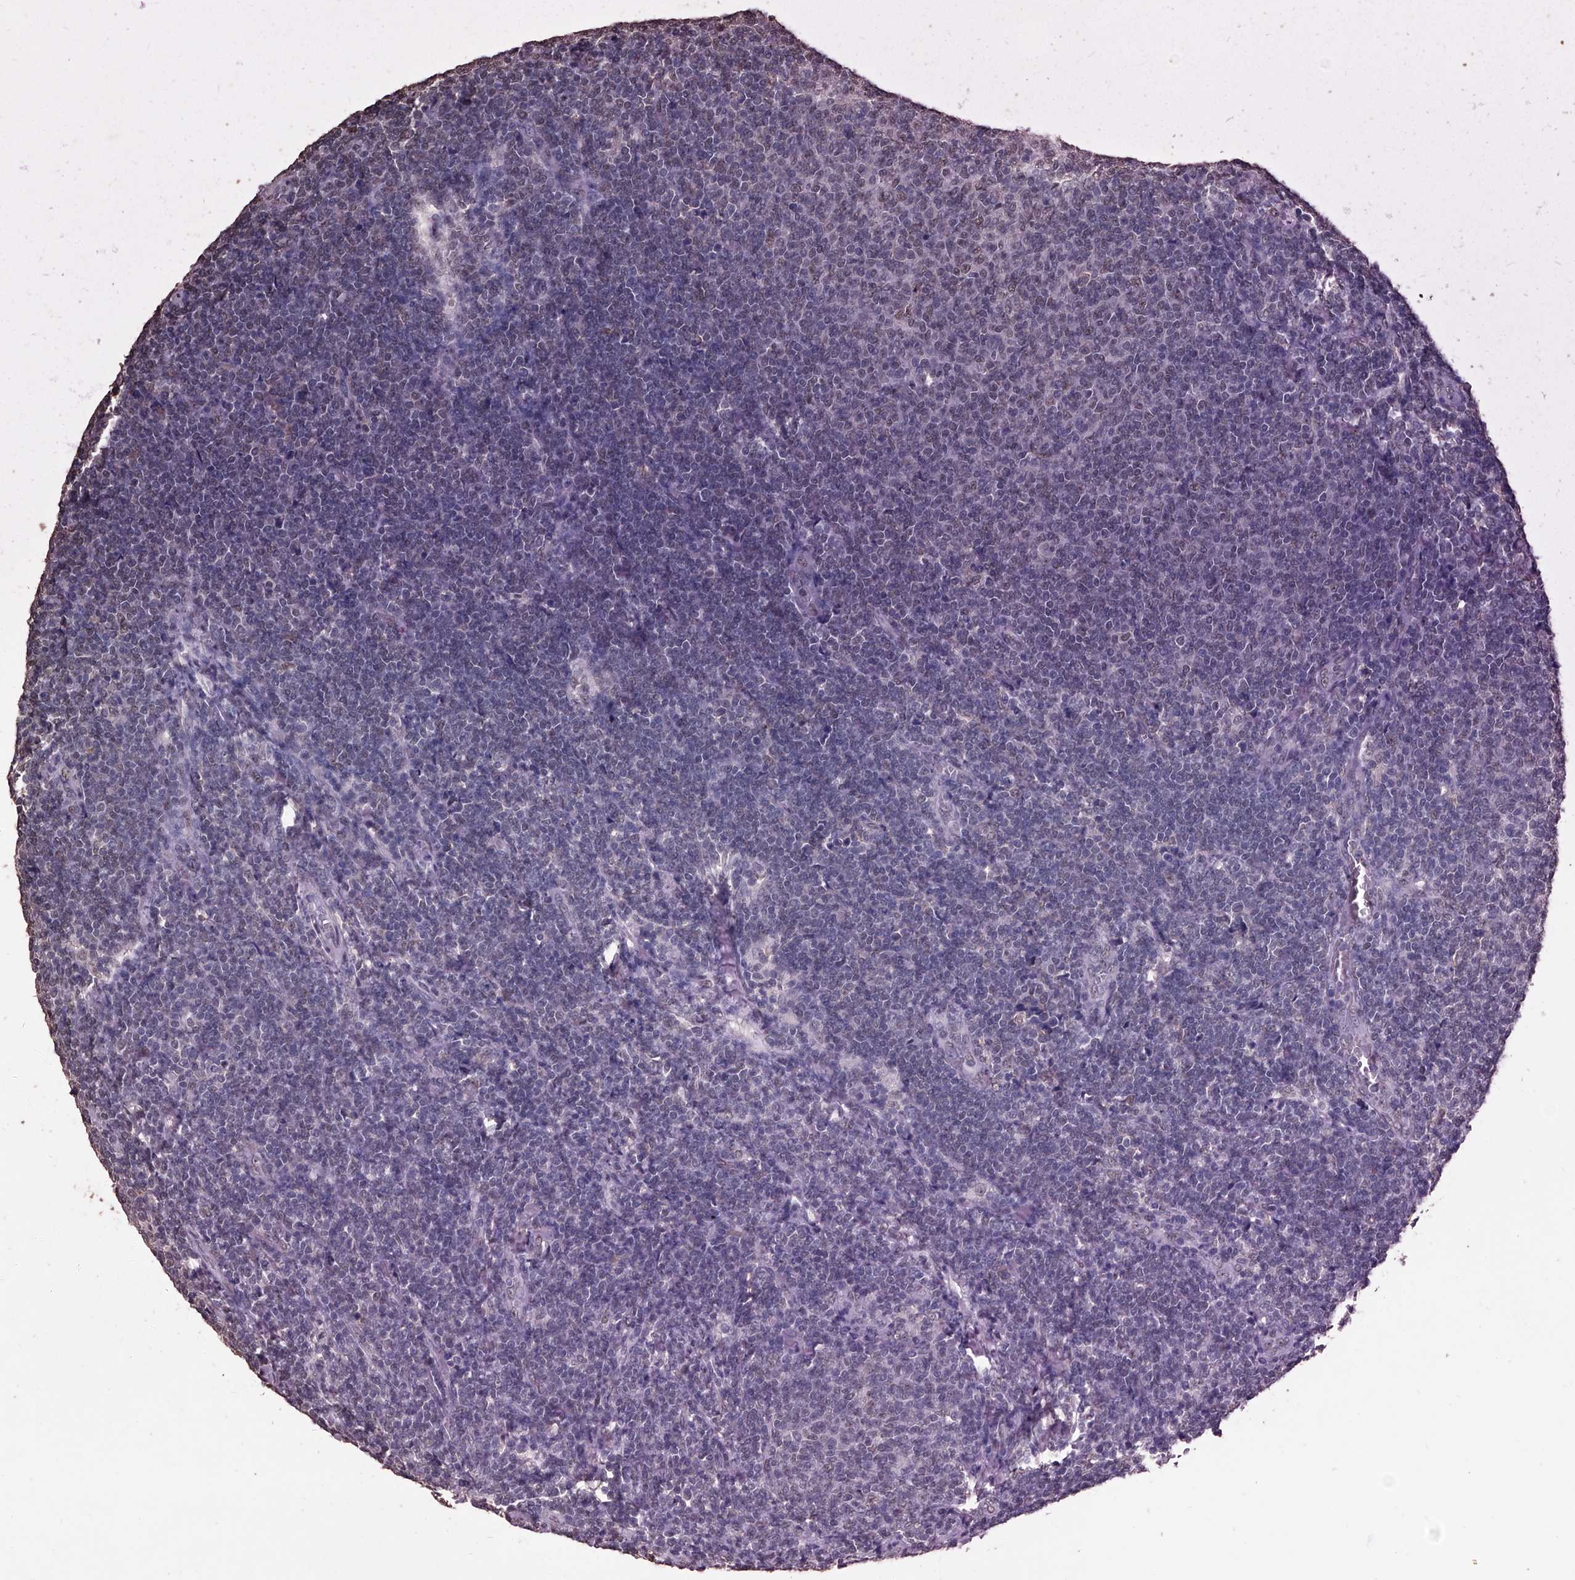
{"staining": {"intensity": "negative", "quantity": "none", "location": "none"}, "tissue": "lymphoma", "cell_type": "Tumor cells", "image_type": "cancer", "snomed": [{"axis": "morphology", "description": "Malignant lymphoma, non-Hodgkin's type, Low grade"}, {"axis": "topography", "description": "Lymph node"}], "caption": "DAB (3,3'-diaminobenzidine) immunohistochemical staining of lymphoma exhibits no significant positivity in tumor cells.", "gene": "MATR3", "patient": {"sex": "male", "age": 66}}